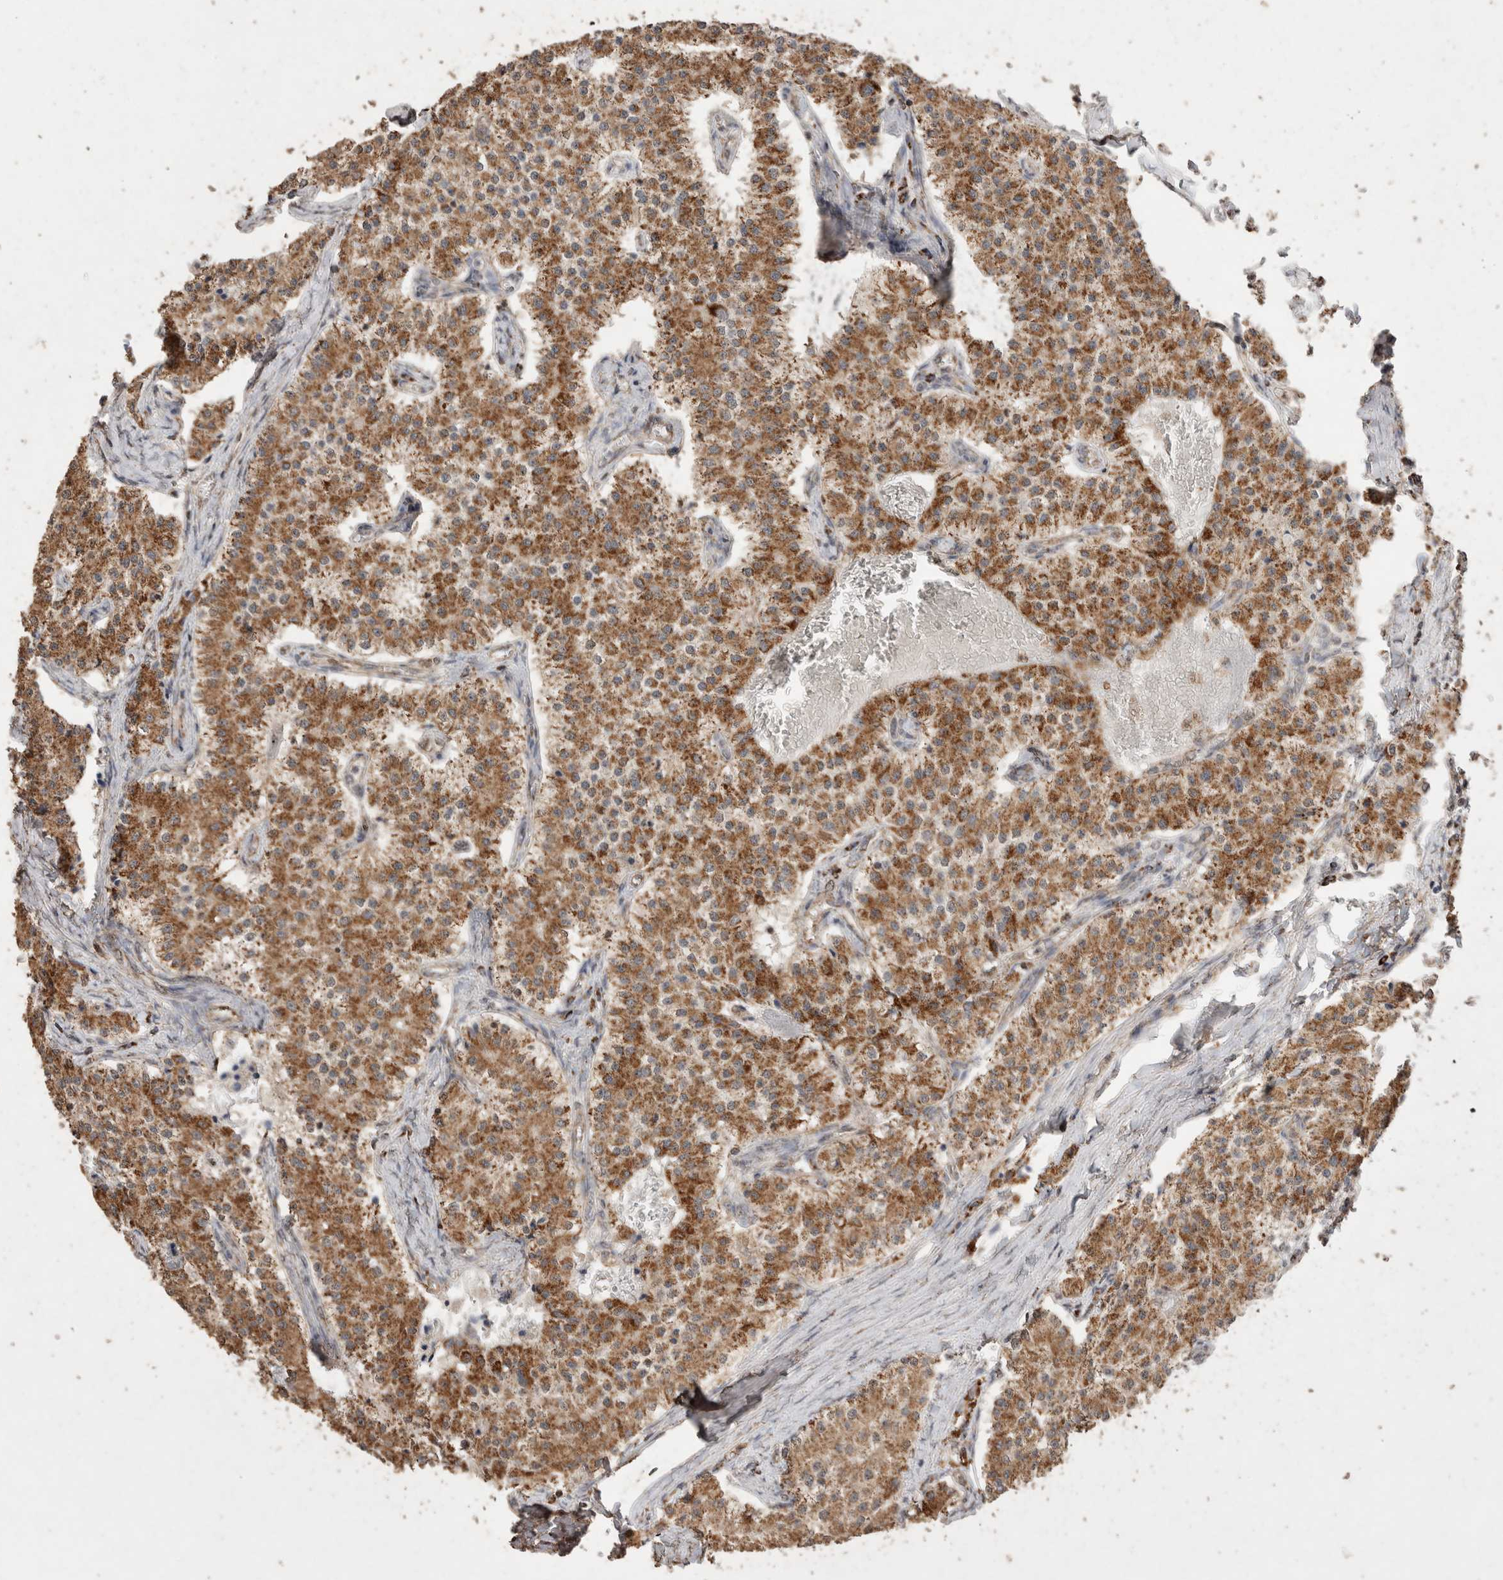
{"staining": {"intensity": "moderate", "quantity": ">75%", "location": "cytoplasmic/membranous"}, "tissue": "carcinoid", "cell_type": "Tumor cells", "image_type": "cancer", "snomed": [{"axis": "morphology", "description": "Carcinoid, malignant, NOS"}, {"axis": "topography", "description": "Colon"}], "caption": "A brown stain highlights moderate cytoplasmic/membranous expression of a protein in human malignant carcinoid tumor cells. The staining was performed using DAB (3,3'-diaminobenzidine), with brown indicating positive protein expression. Nuclei are stained blue with hematoxylin.", "gene": "ACADM", "patient": {"sex": "female", "age": 52}}